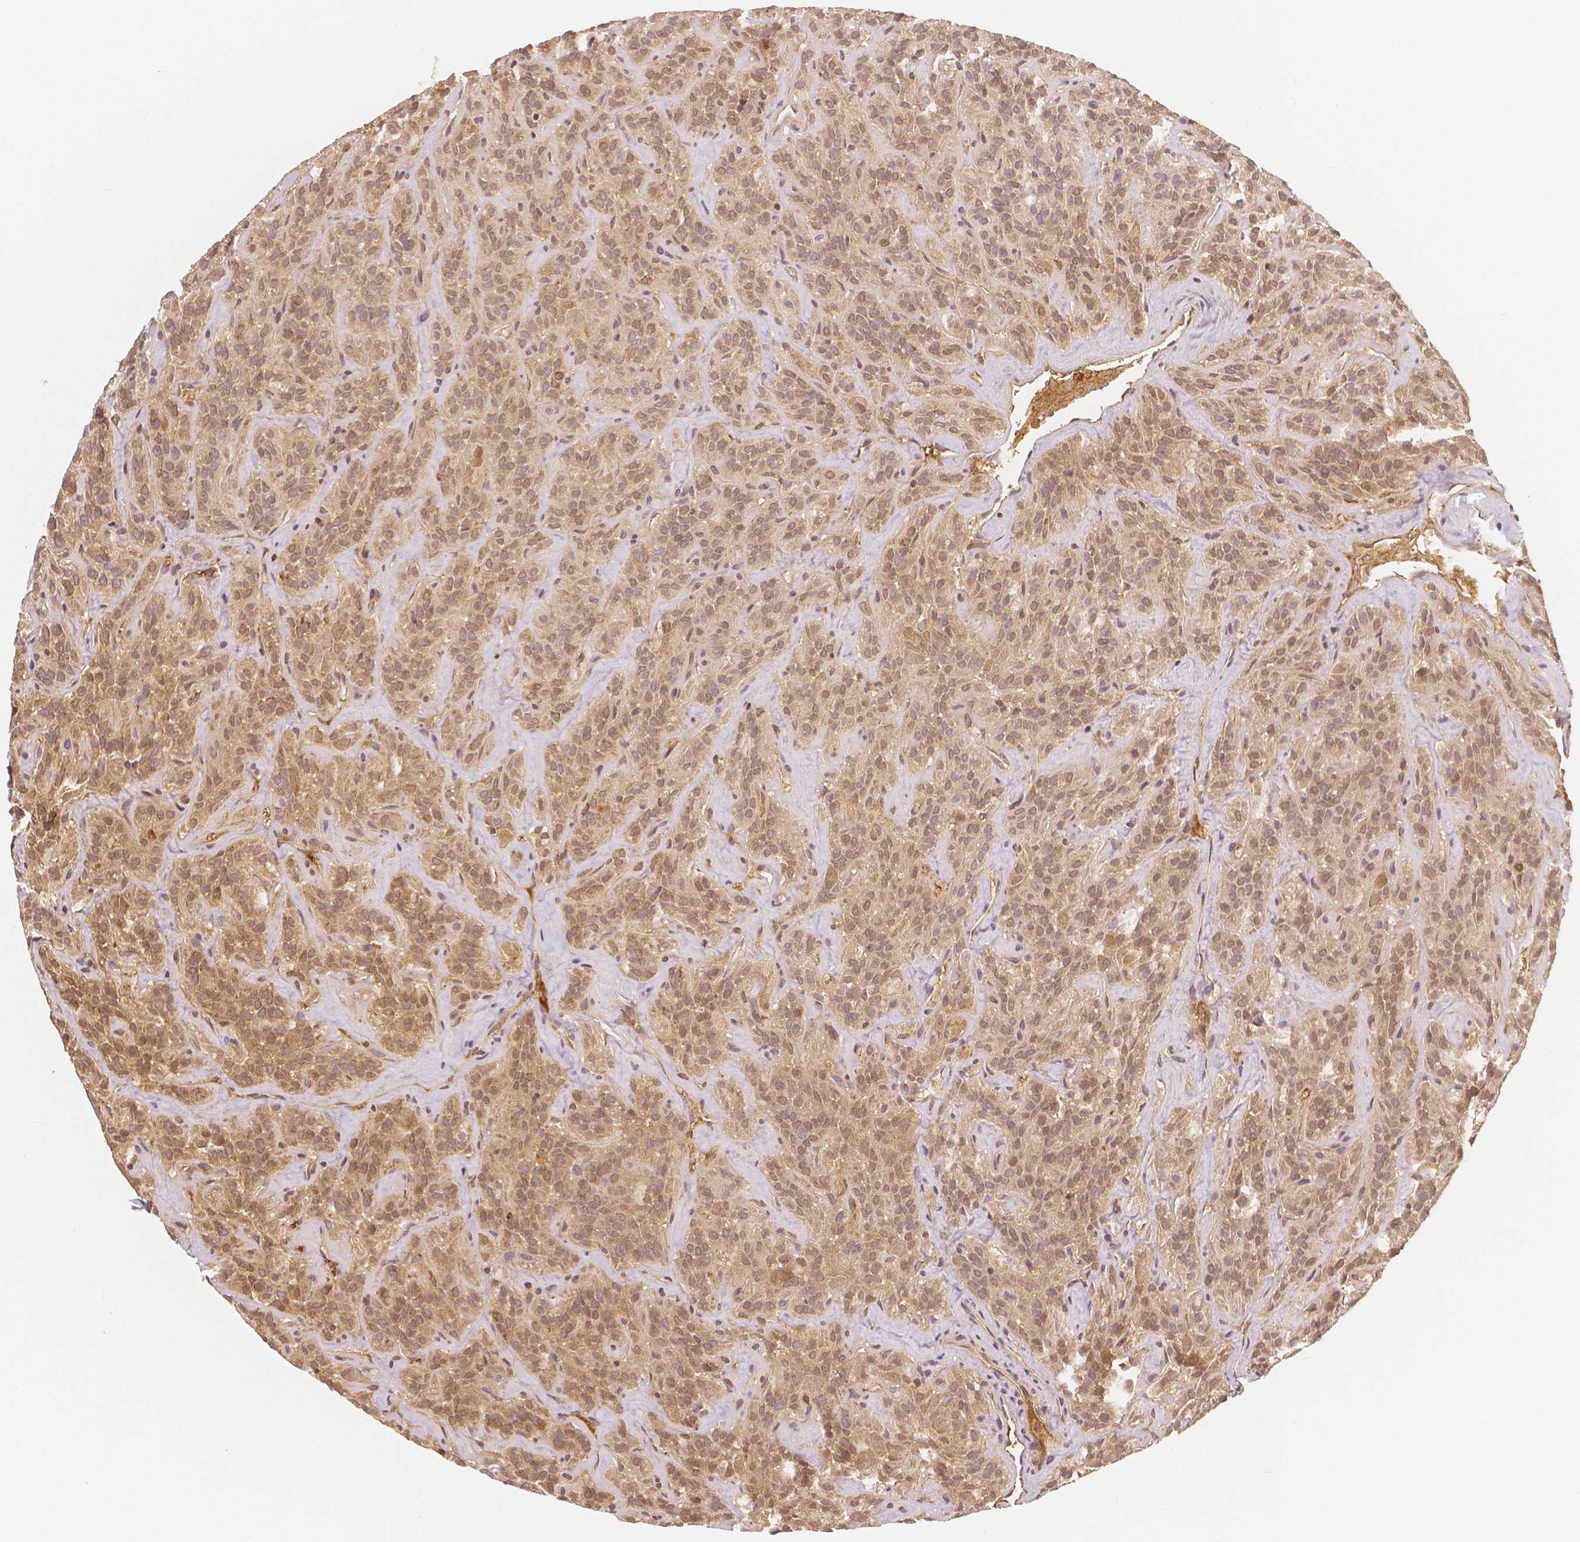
{"staining": {"intensity": "weak", "quantity": ">75%", "location": "cytoplasmic/membranous,nuclear"}, "tissue": "thyroid cancer", "cell_type": "Tumor cells", "image_type": "cancer", "snomed": [{"axis": "morphology", "description": "Papillary adenocarcinoma, NOS"}, {"axis": "topography", "description": "Thyroid gland"}], "caption": "Thyroid cancer (papillary adenocarcinoma) tissue reveals weak cytoplasmic/membranous and nuclear staining in about >75% of tumor cells, visualized by immunohistochemistry.", "gene": "APOA4", "patient": {"sex": "female", "age": 45}}